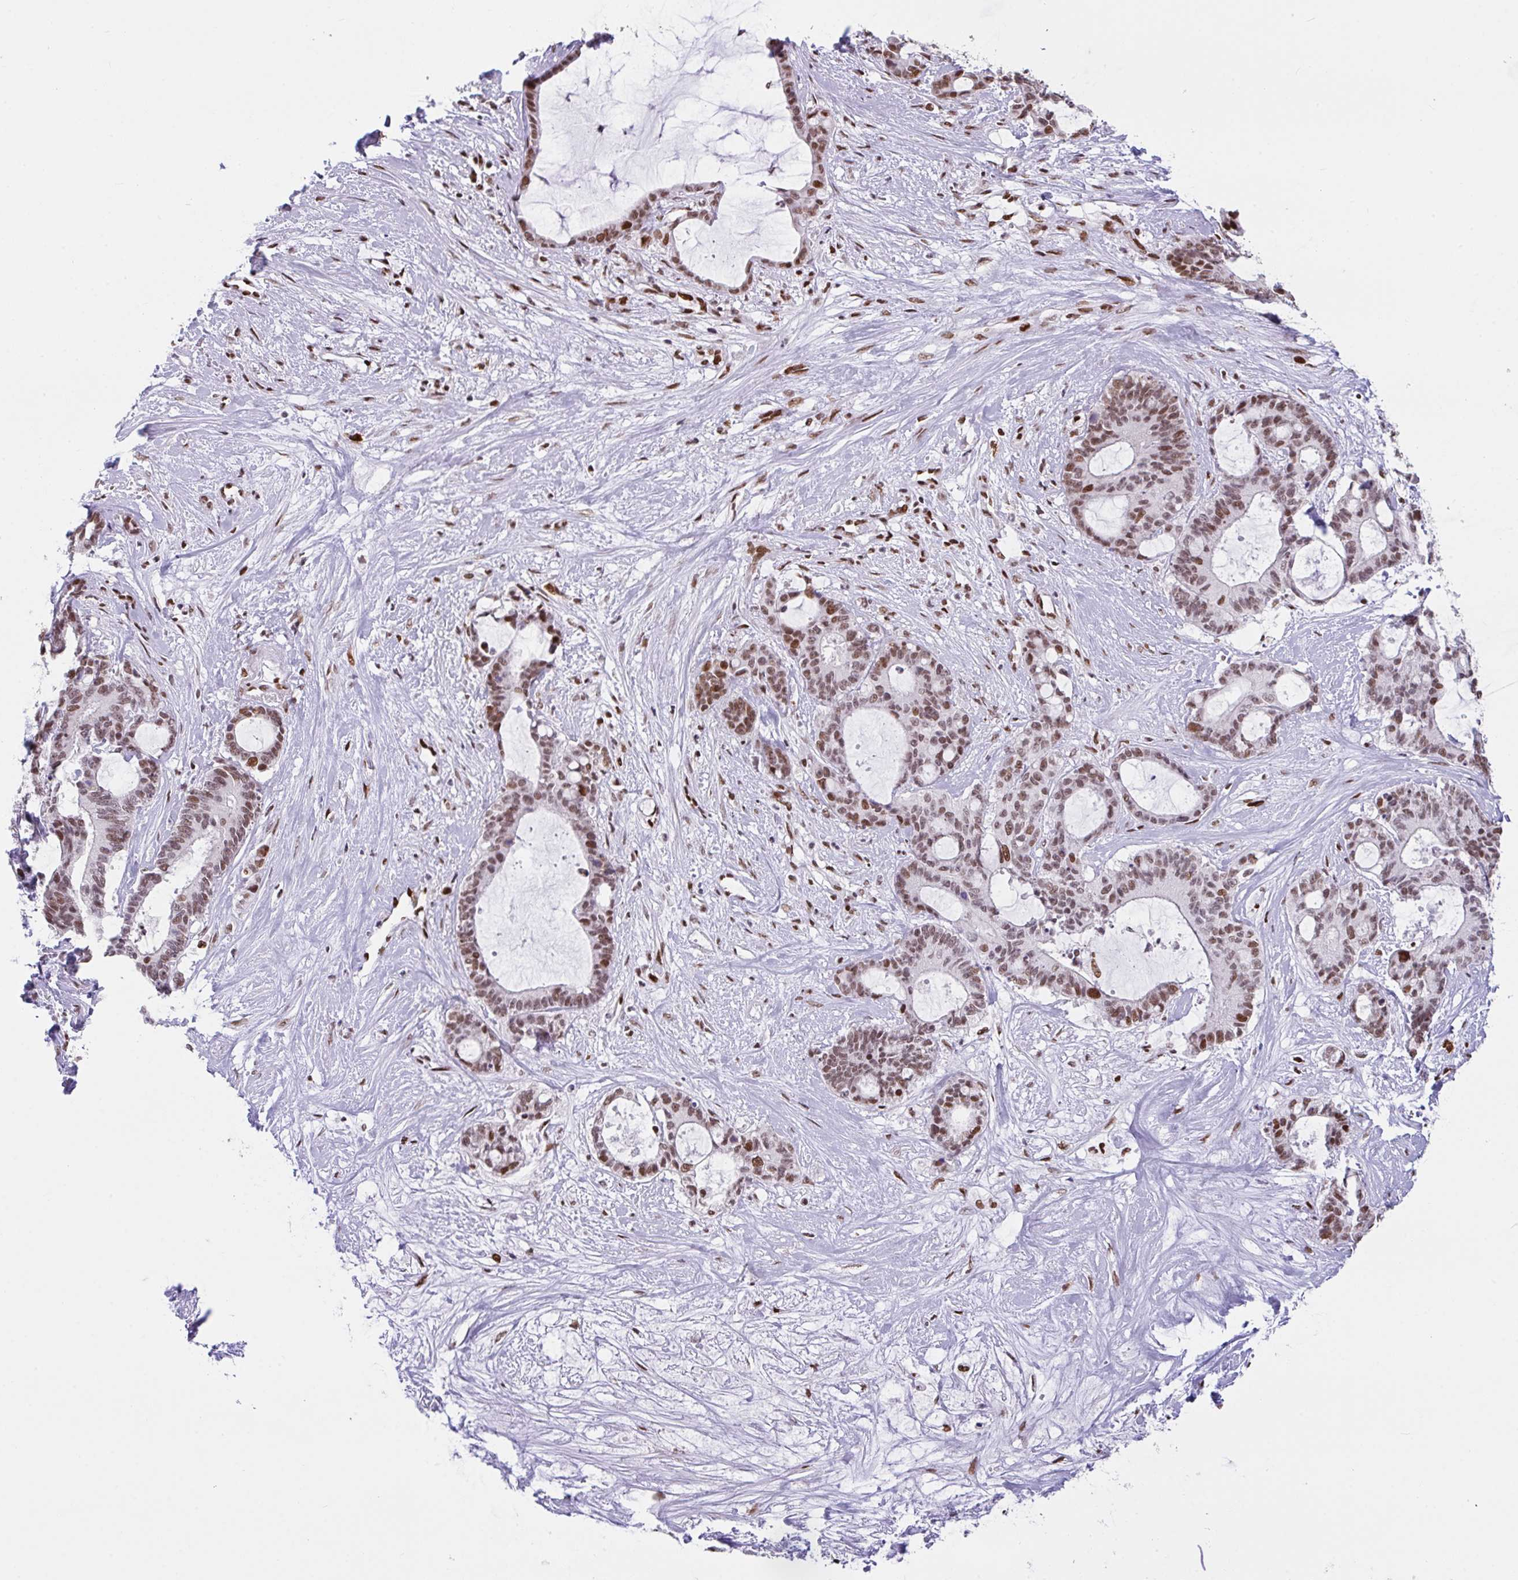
{"staining": {"intensity": "moderate", "quantity": ">75%", "location": "nuclear"}, "tissue": "liver cancer", "cell_type": "Tumor cells", "image_type": "cancer", "snomed": [{"axis": "morphology", "description": "Normal tissue, NOS"}, {"axis": "morphology", "description": "Cholangiocarcinoma"}, {"axis": "topography", "description": "Liver"}, {"axis": "topography", "description": "Peripheral nerve tissue"}], "caption": "Cholangiocarcinoma (liver) tissue demonstrates moderate nuclear staining in approximately >75% of tumor cells", "gene": "CLP1", "patient": {"sex": "female", "age": 73}}